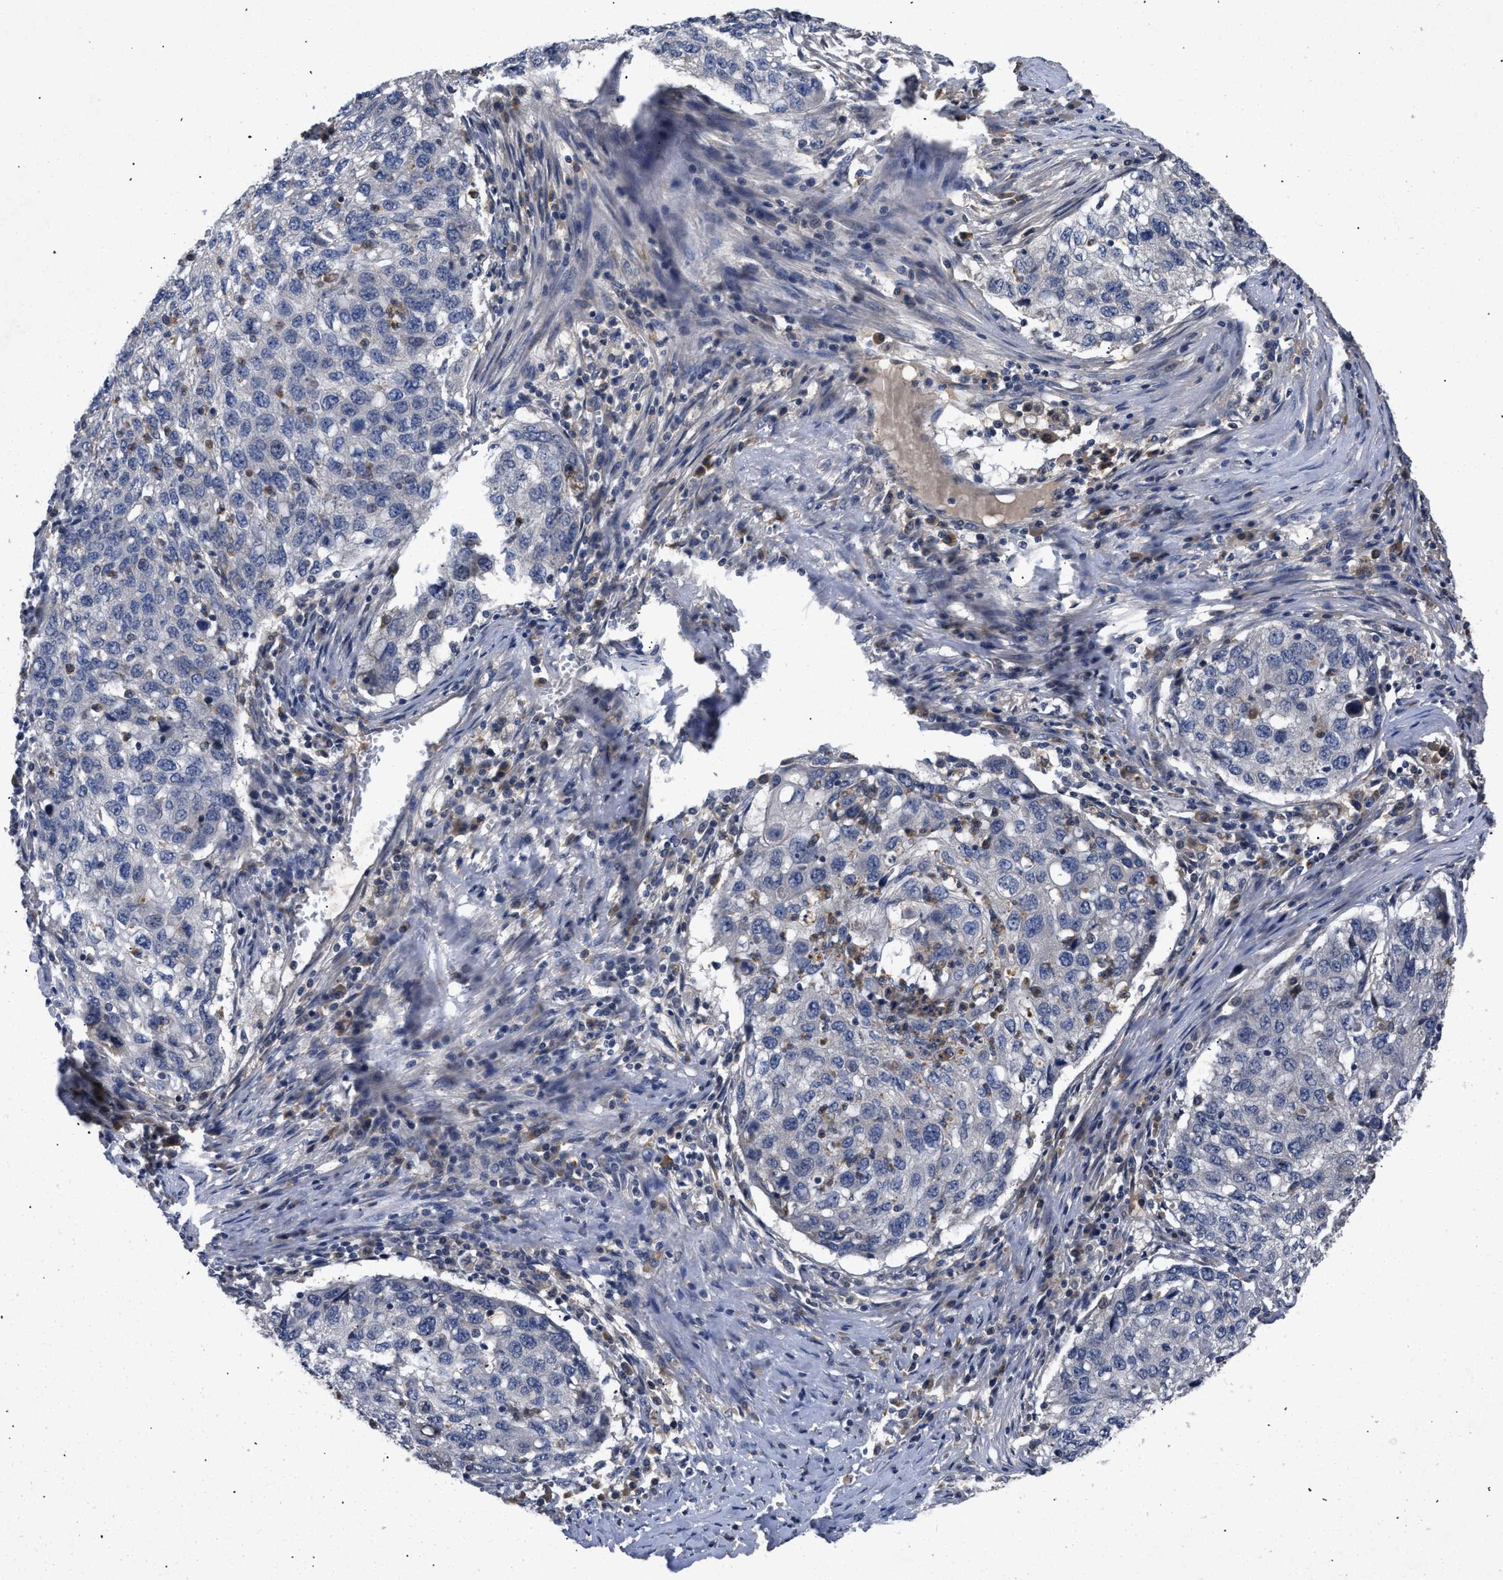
{"staining": {"intensity": "negative", "quantity": "none", "location": "none"}, "tissue": "lung cancer", "cell_type": "Tumor cells", "image_type": "cancer", "snomed": [{"axis": "morphology", "description": "Squamous cell carcinoma, NOS"}, {"axis": "topography", "description": "Lung"}], "caption": "Immunohistochemistry (IHC) micrograph of human lung squamous cell carcinoma stained for a protein (brown), which exhibits no staining in tumor cells.", "gene": "VPS4A", "patient": {"sex": "female", "age": 63}}